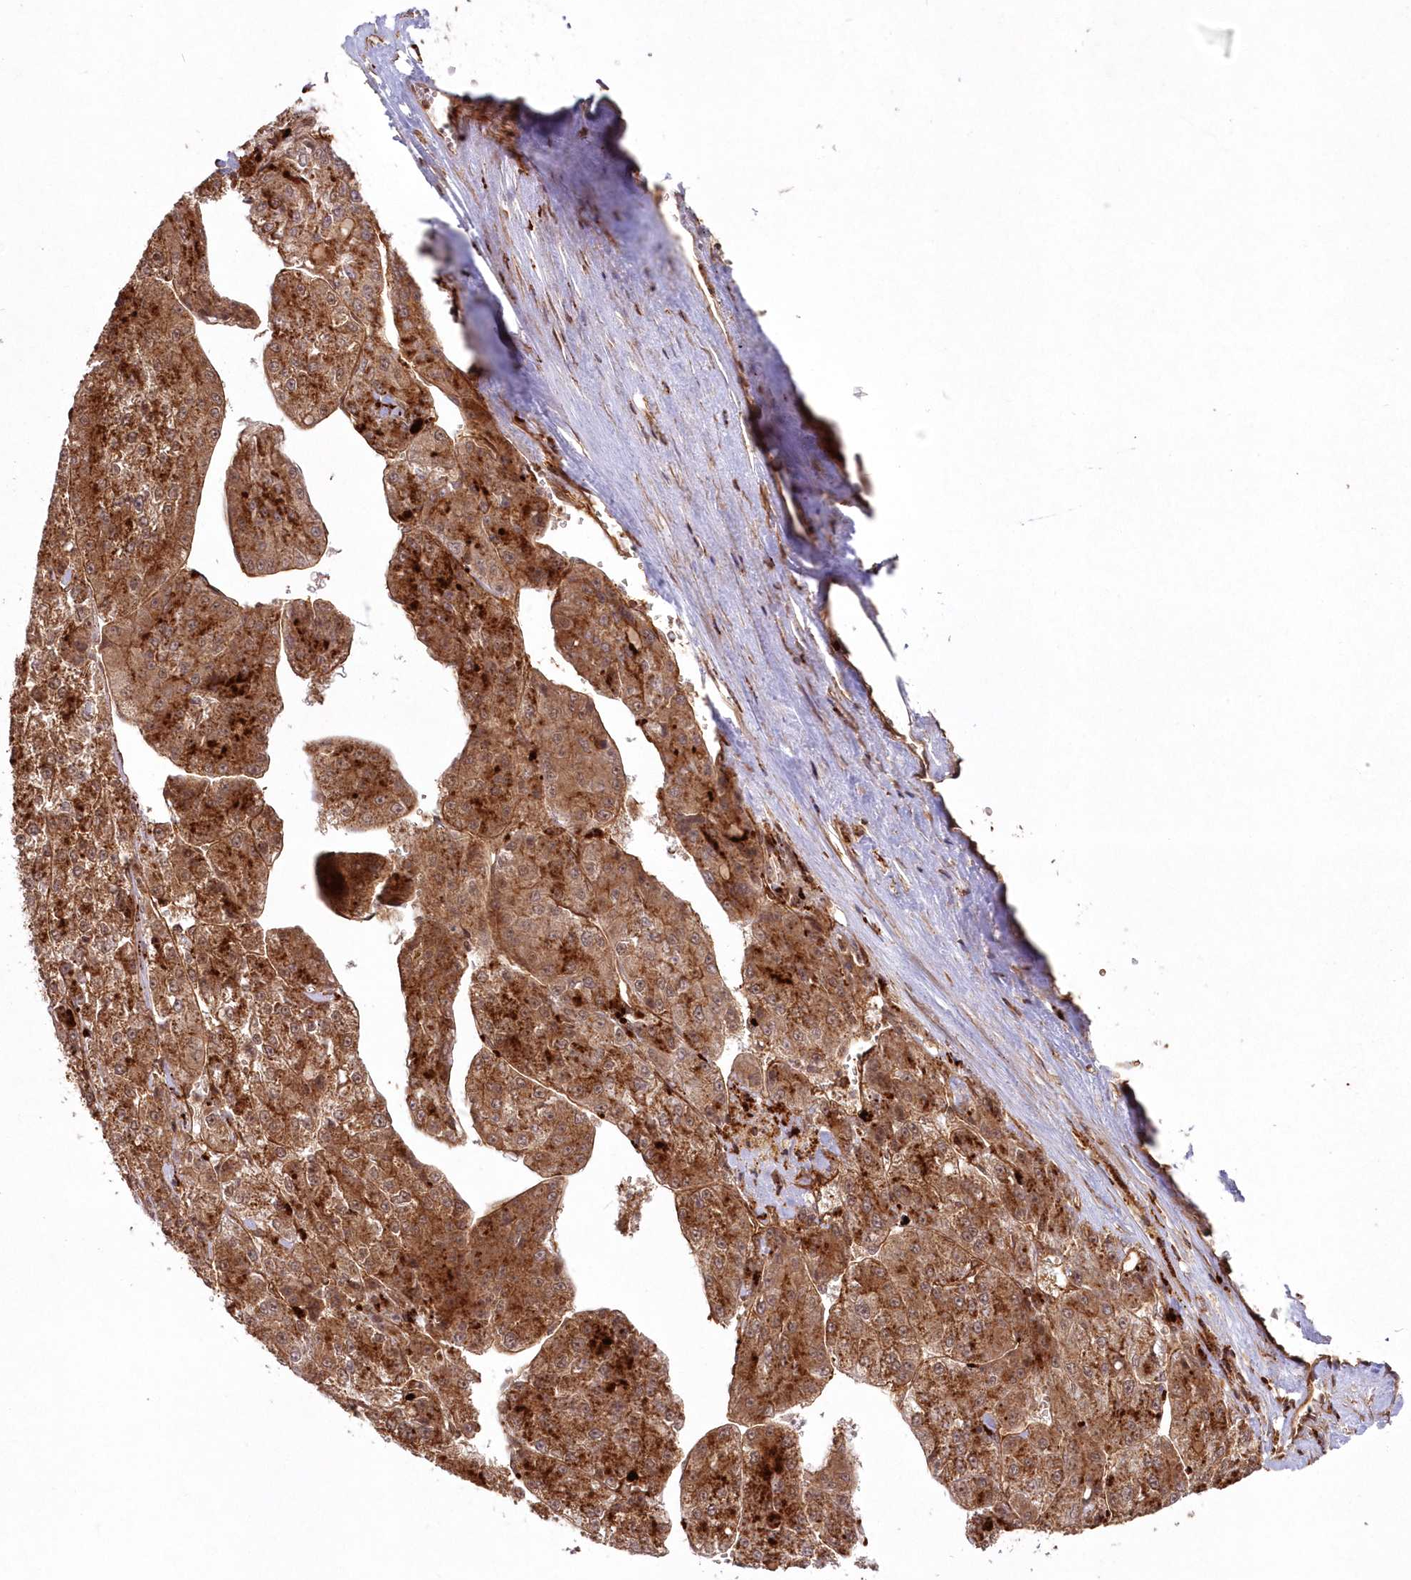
{"staining": {"intensity": "strong", "quantity": ">75%", "location": "cytoplasmic/membranous"}, "tissue": "liver cancer", "cell_type": "Tumor cells", "image_type": "cancer", "snomed": [{"axis": "morphology", "description": "Carcinoma, Hepatocellular, NOS"}, {"axis": "topography", "description": "Liver"}], "caption": "Human hepatocellular carcinoma (liver) stained with a brown dye demonstrates strong cytoplasmic/membranous positive expression in about >75% of tumor cells.", "gene": "RGCC", "patient": {"sex": "female", "age": 73}}